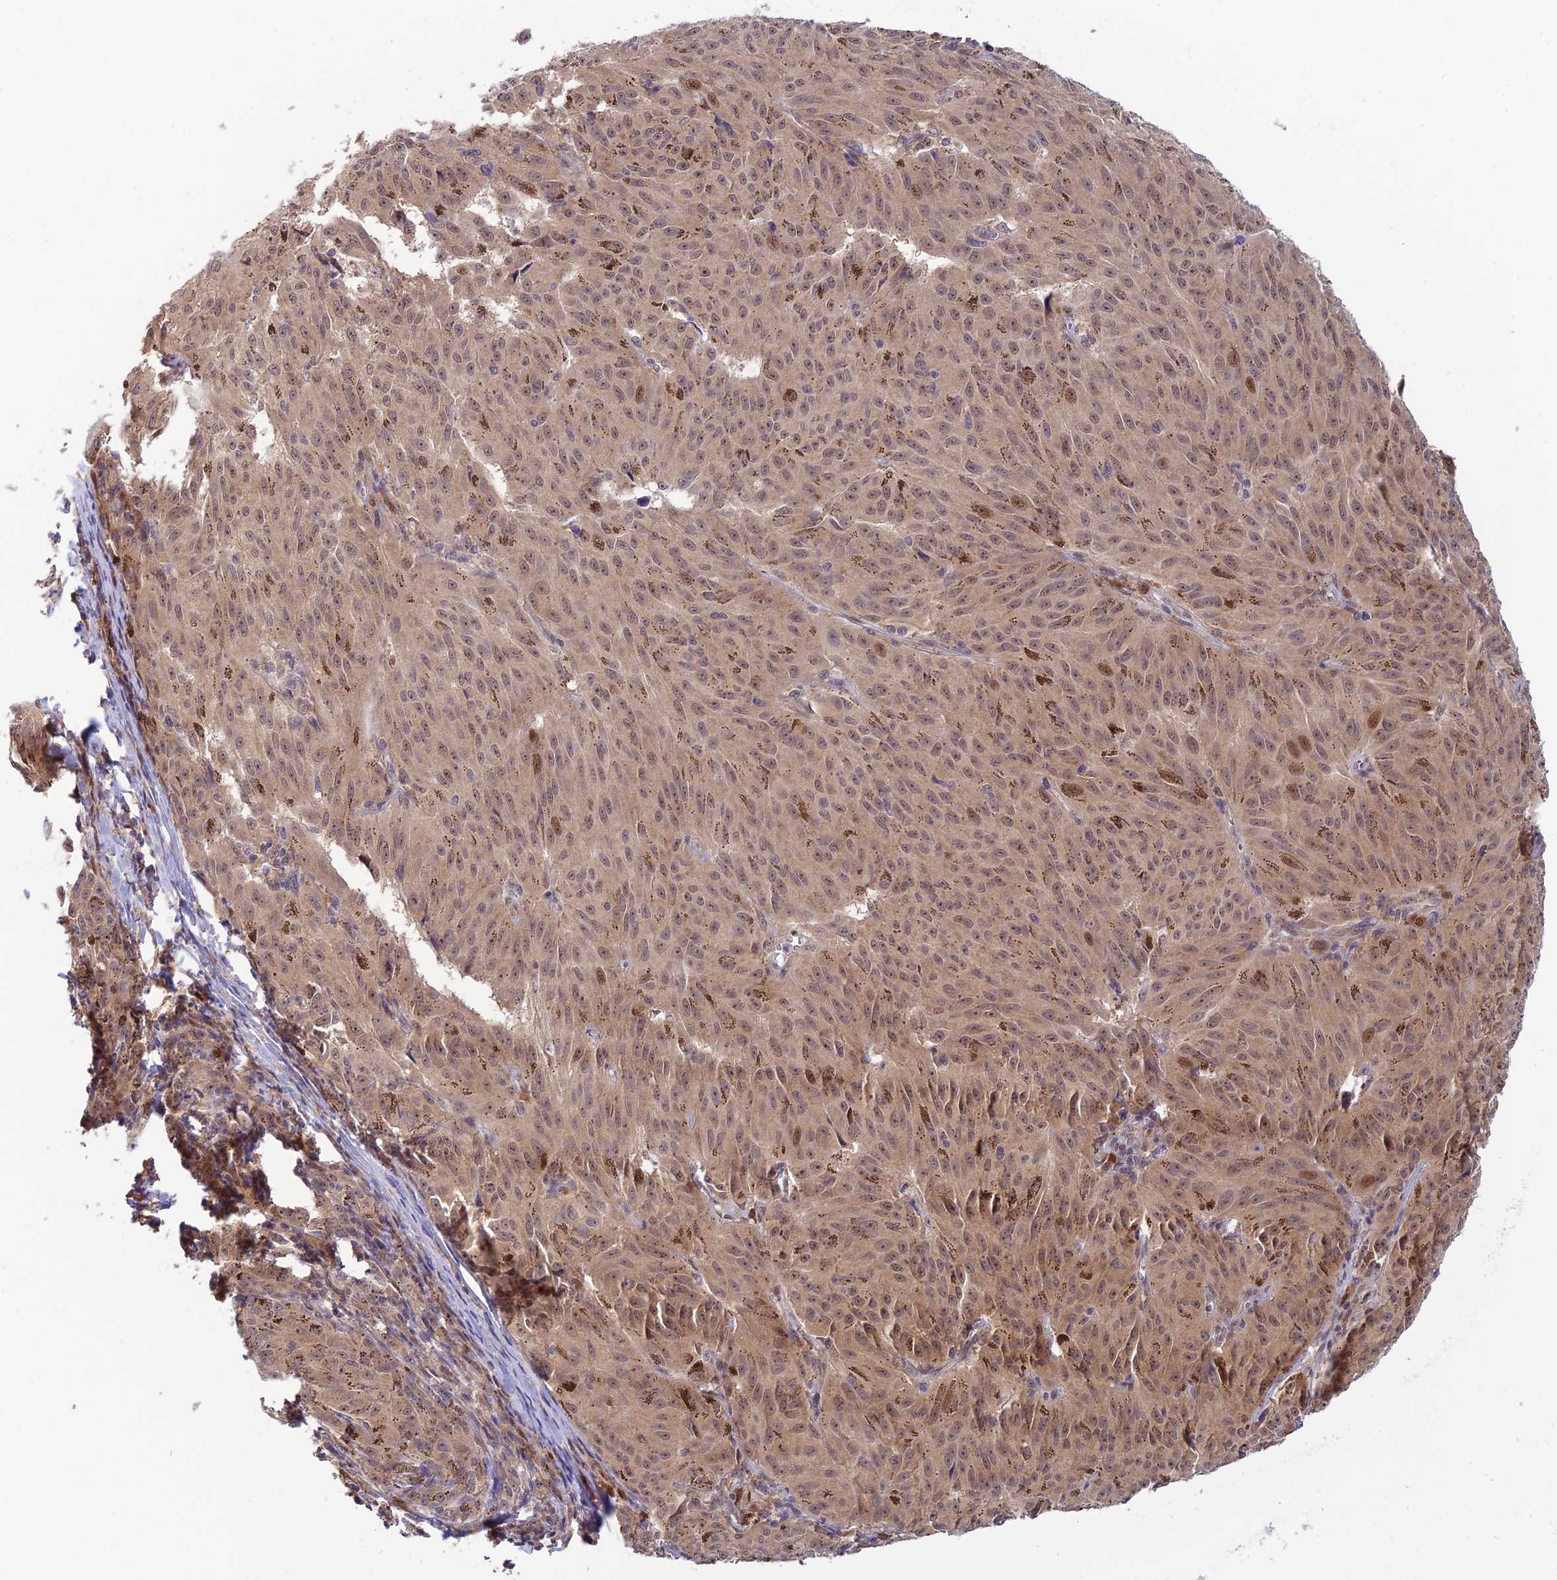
{"staining": {"intensity": "moderate", "quantity": "<25%", "location": "nuclear"}, "tissue": "melanoma", "cell_type": "Tumor cells", "image_type": "cancer", "snomed": [{"axis": "morphology", "description": "Malignant melanoma, NOS"}, {"axis": "topography", "description": "Skin"}], "caption": "Moderate nuclear expression is appreciated in approximately <25% of tumor cells in malignant melanoma.", "gene": "ASPDH", "patient": {"sex": "female", "age": 72}}